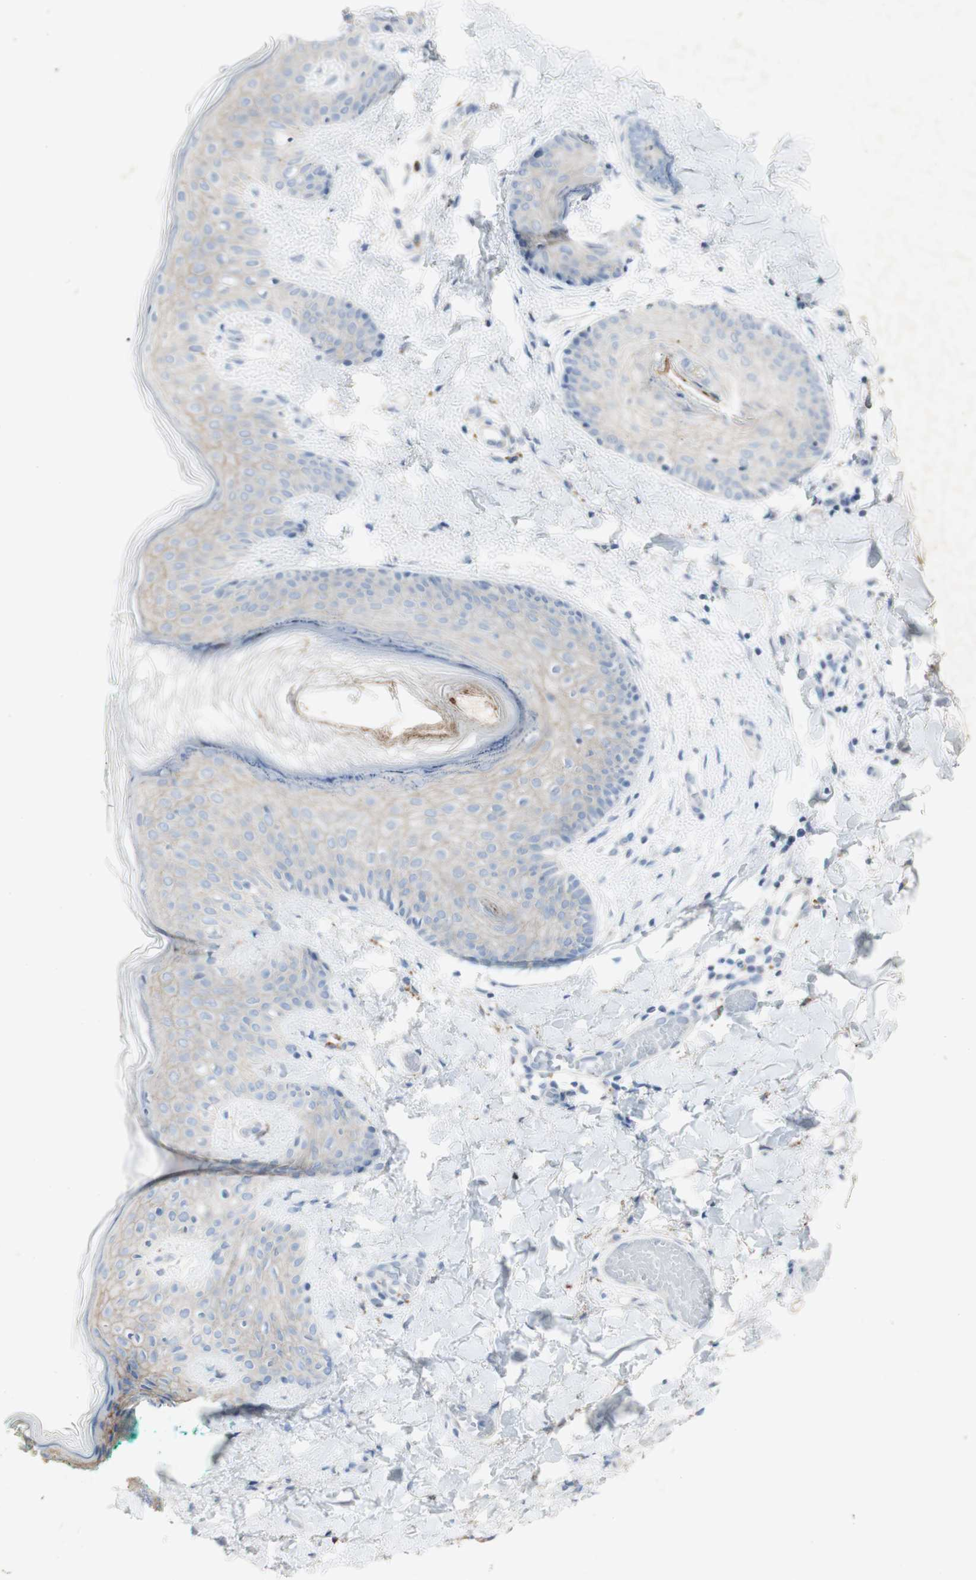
{"staining": {"intensity": "negative", "quantity": "none", "location": "none"}, "tissue": "skin", "cell_type": "Fibroblasts", "image_type": "normal", "snomed": [{"axis": "morphology", "description": "Normal tissue, NOS"}, {"axis": "topography", "description": "Skin"}], "caption": "DAB immunohistochemical staining of unremarkable skin displays no significant staining in fibroblasts.", "gene": "ART3", "patient": {"sex": "male", "age": 16}}